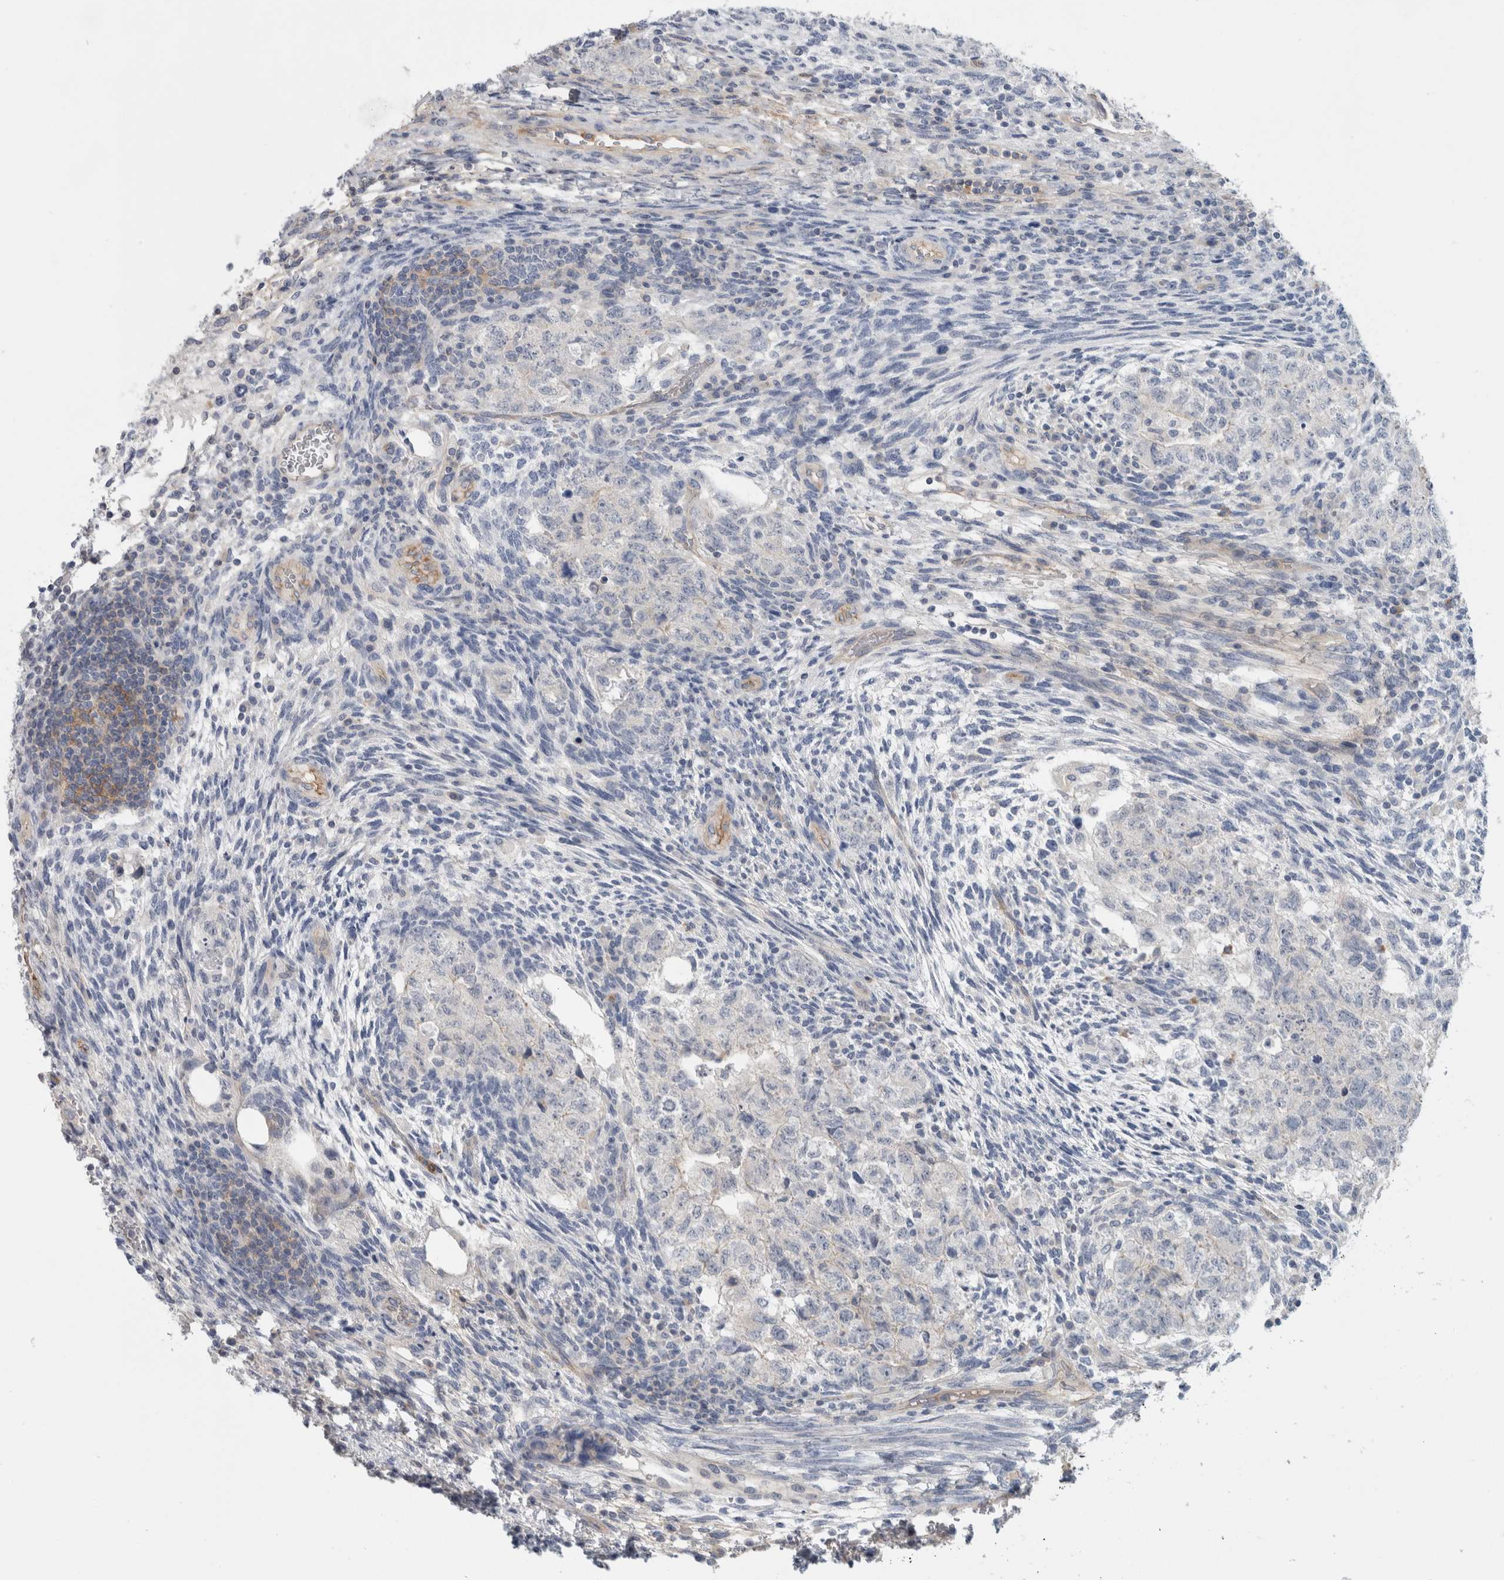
{"staining": {"intensity": "negative", "quantity": "none", "location": "none"}, "tissue": "testis cancer", "cell_type": "Tumor cells", "image_type": "cancer", "snomed": [{"axis": "morphology", "description": "Normal tissue, NOS"}, {"axis": "morphology", "description": "Carcinoma, Embryonal, NOS"}, {"axis": "topography", "description": "Testis"}], "caption": "Embryonal carcinoma (testis) was stained to show a protein in brown. There is no significant staining in tumor cells.", "gene": "CD55", "patient": {"sex": "male", "age": 36}}